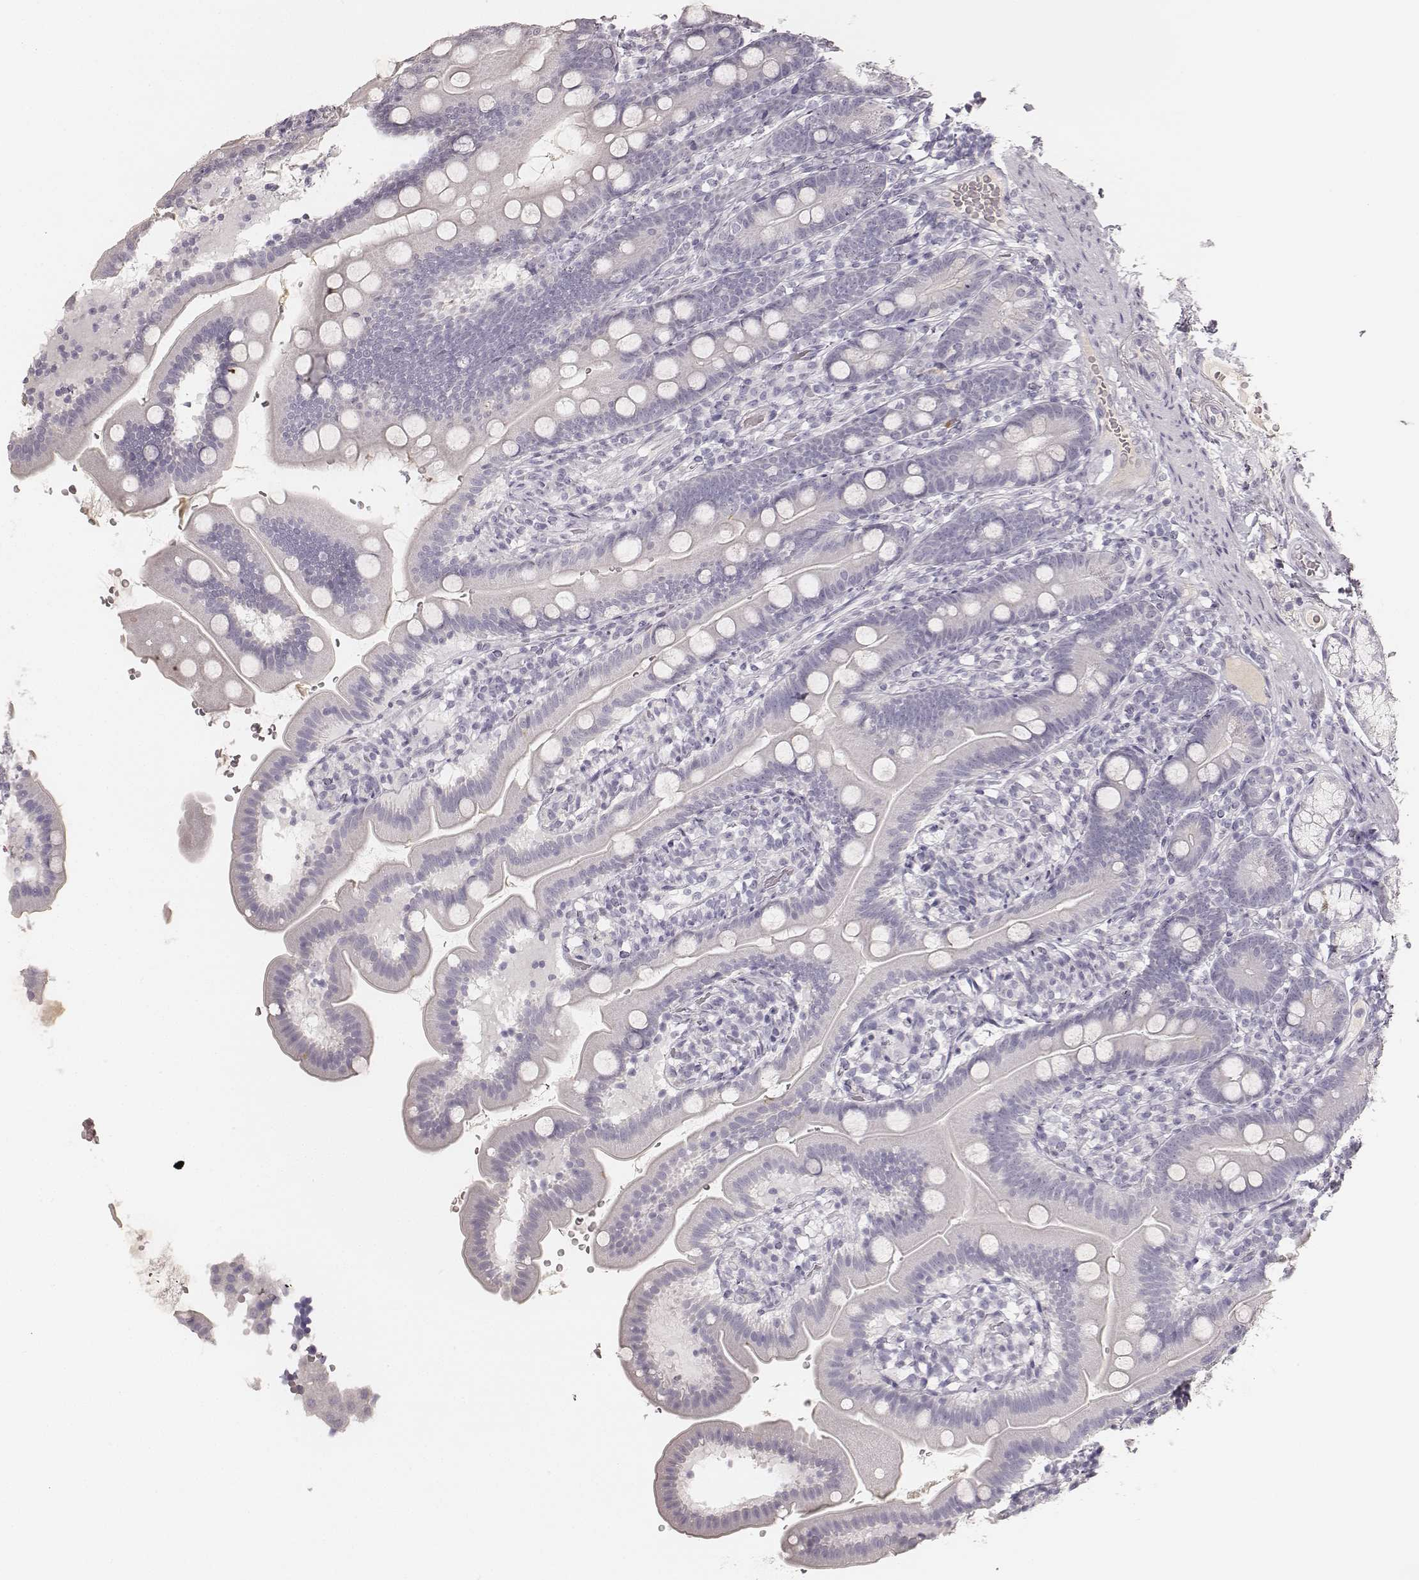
{"staining": {"intensity": "negative", "quantity": "none", "location": "none"}, "tissue": "duodenum", "cell_type": "Glandular cells", "image_type": "normal", "snomed": [{"axis": "morphology", "description": "Normal tissue, NOS"}, {"axis": "topography", "description": "Duodenum"}], "caption": "Immunohistochemistry (IHC) histopathology image of normal duodenum stained for a protein (brown), which exhibits no expression in glandular cells.", "gene": "KRT31", "patient": {"sex": "female", "age": 67}}